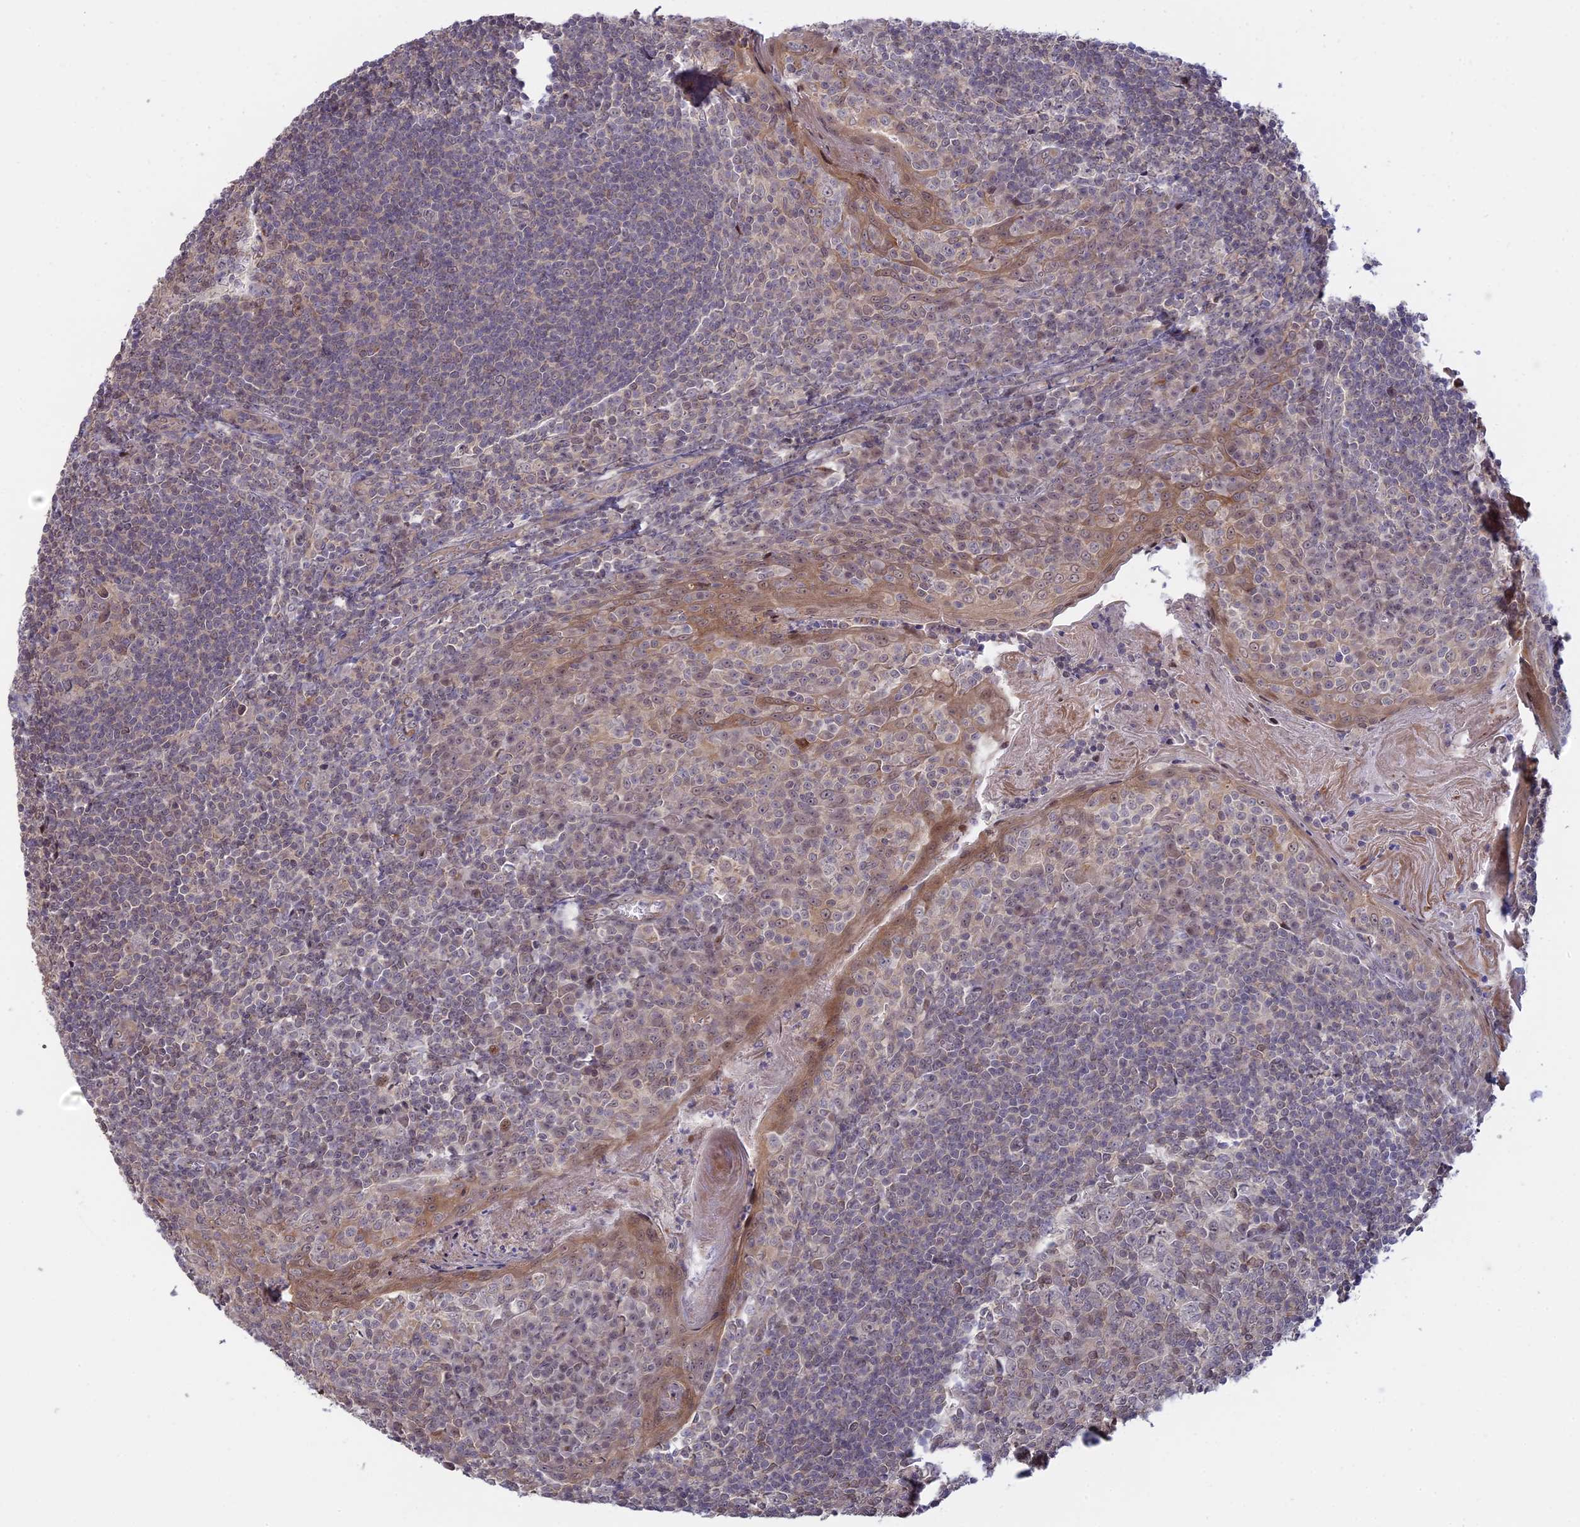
{"staining": {"intensity": "negative", "quantity": "none", "location": "none"}, "tissue": "tonsil", "cell_type": "Germinal center cells", "image_type": "normal", "snomed": [{"axis": "morphology", "description": "Normal tissue, NOS"}, {"axis": "topography", "description": "Tonsil"}], "caption": "Tonsil was stained to show a protein in brown. There is no significant positivity in germinal center cells.", "gene": "GSKIP", "patient": {"sex": "male", "age": 27}}